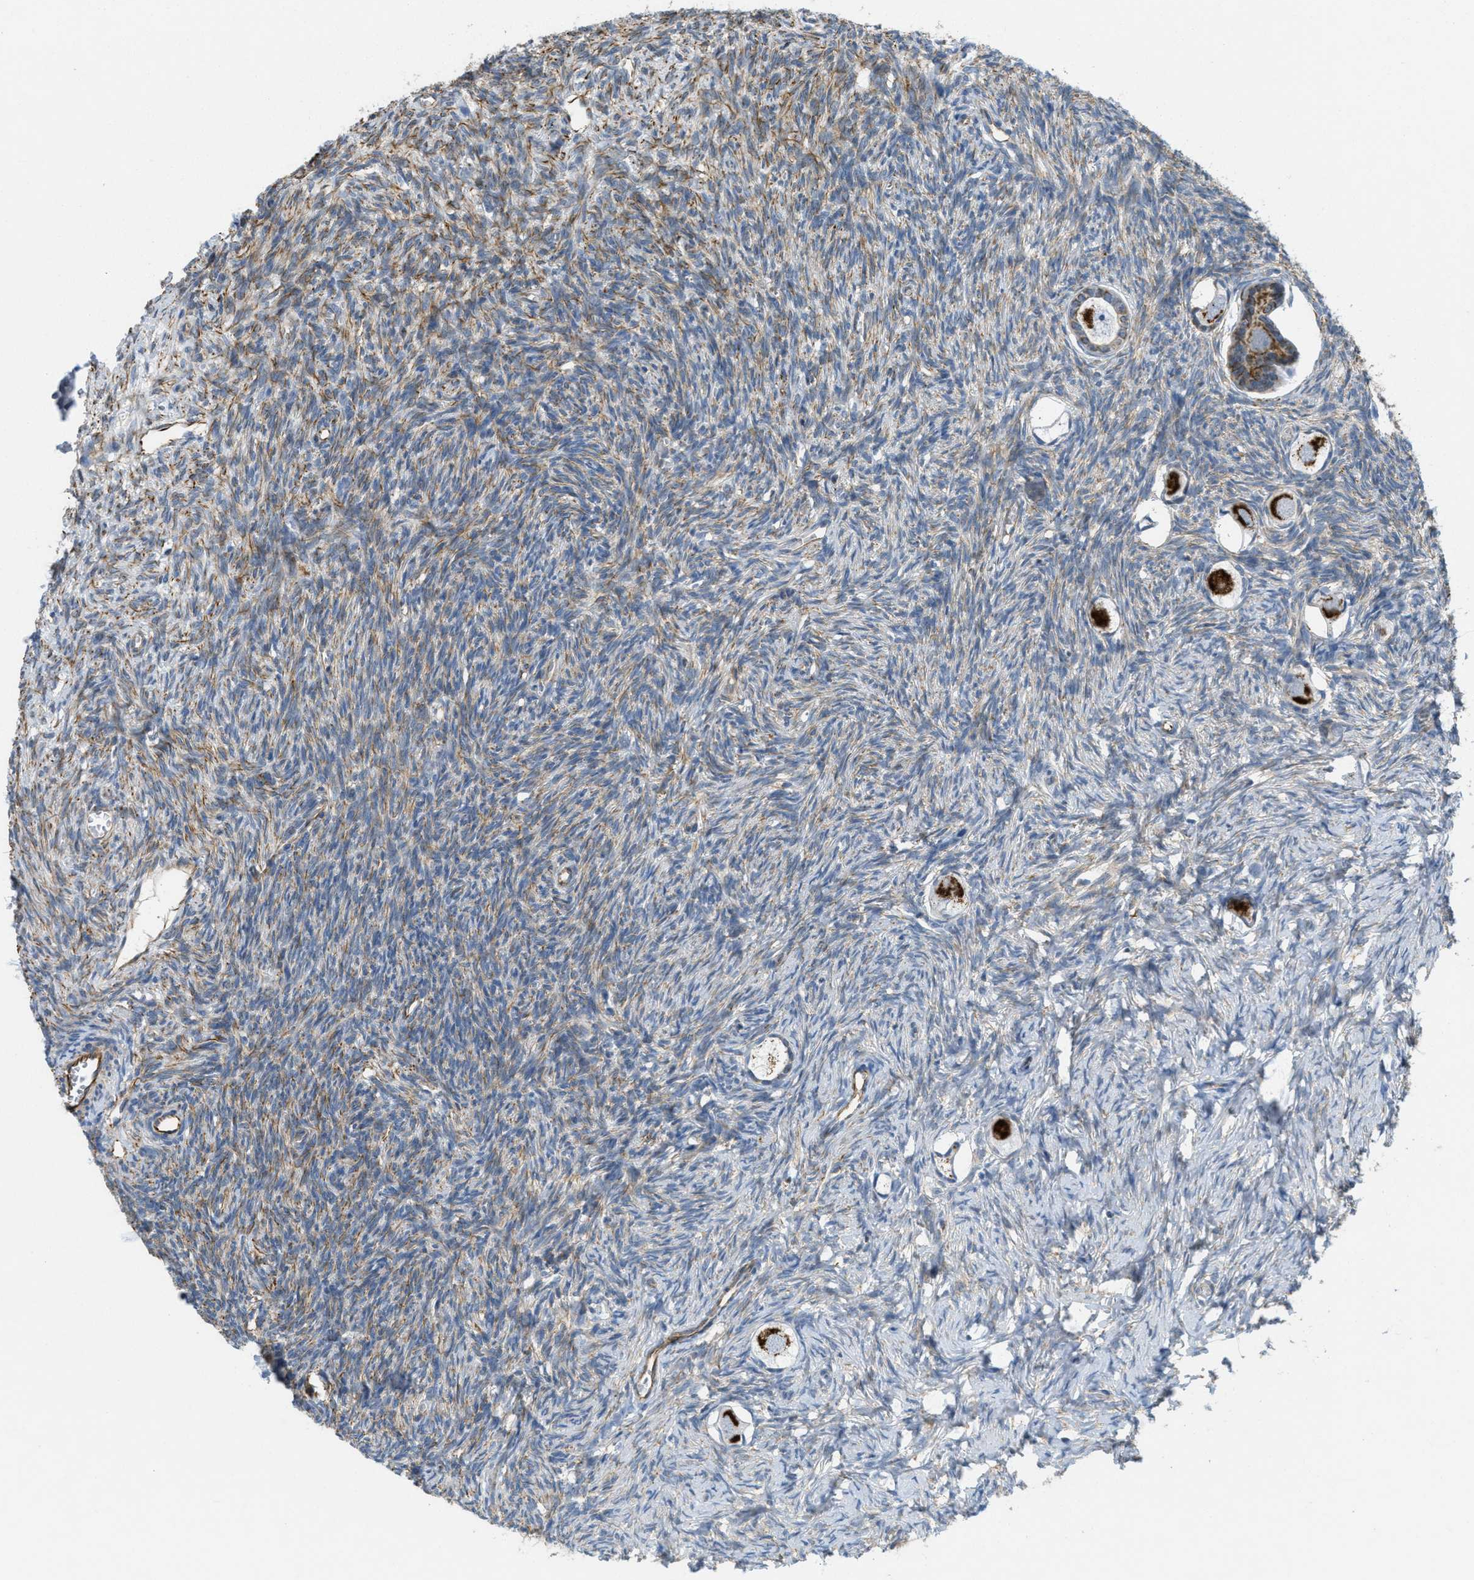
{"staining": {"intensity": "strong", "quantity": ">75%", "location": "cytoplasmic/membranous"}, "tissue": "ovary", "cell_type": "Follicle cells", "image_type": "normal", "snomed": [{"axis": "morphology", "description": "Normal tissue, NOS"}, {"axis": "topography", "description": "Ovary"}], "caption": "Unremarkable ovary shows strong cytoplasmic/membranous staining in approximately >75% of follicle cells, visualized by immunohistochemistry. (Stains: DAB (3,3'-diaminobenzidine) in brown, nuclei in blue, Microscopy: brightfield microscopy at high magnification).", "gene": "BTN3A1", "patient": {"sex": "female", "age": 27}}